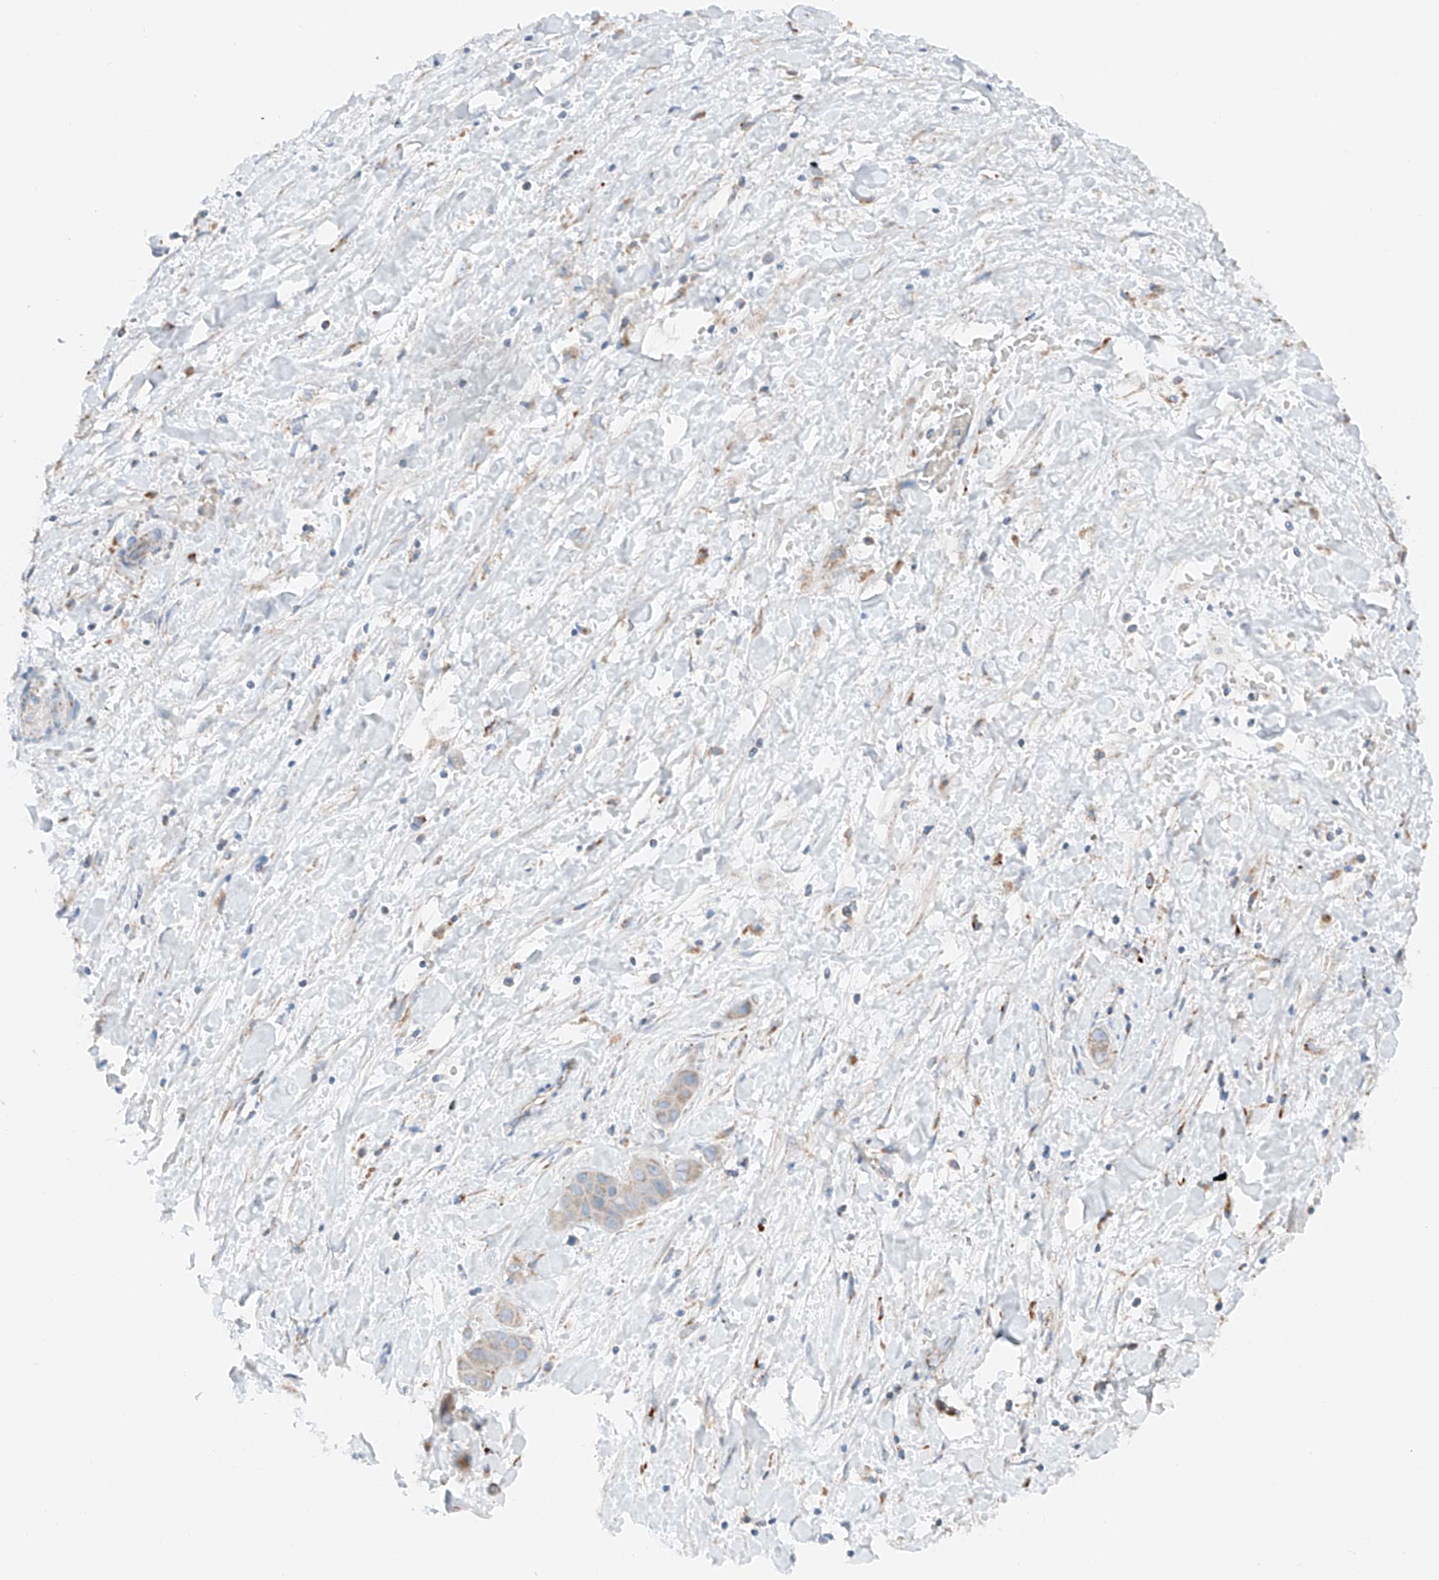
{"staining": {"intensity": "moderate", "quantity": "<25%", "location": "cytoplasmic/membranous"}, "tissue": "liver cancer", "cell_type": "Tumor cells", "image_type": "cancer", "snomed": [{"axis": "morphology", "description": "Cholangiocarcinoma"}, {"axis": "topography", "description": "Liver"}], "caption": "Brown immunohistochemical staining in human liver cancer (cholangiocarcinoma) exhibits moderate cytoplasmic/membranous positivity in approximately <25% of tumor cells.", "gene": "MRAP", "patient": {"sex": "female", "age": 52}}